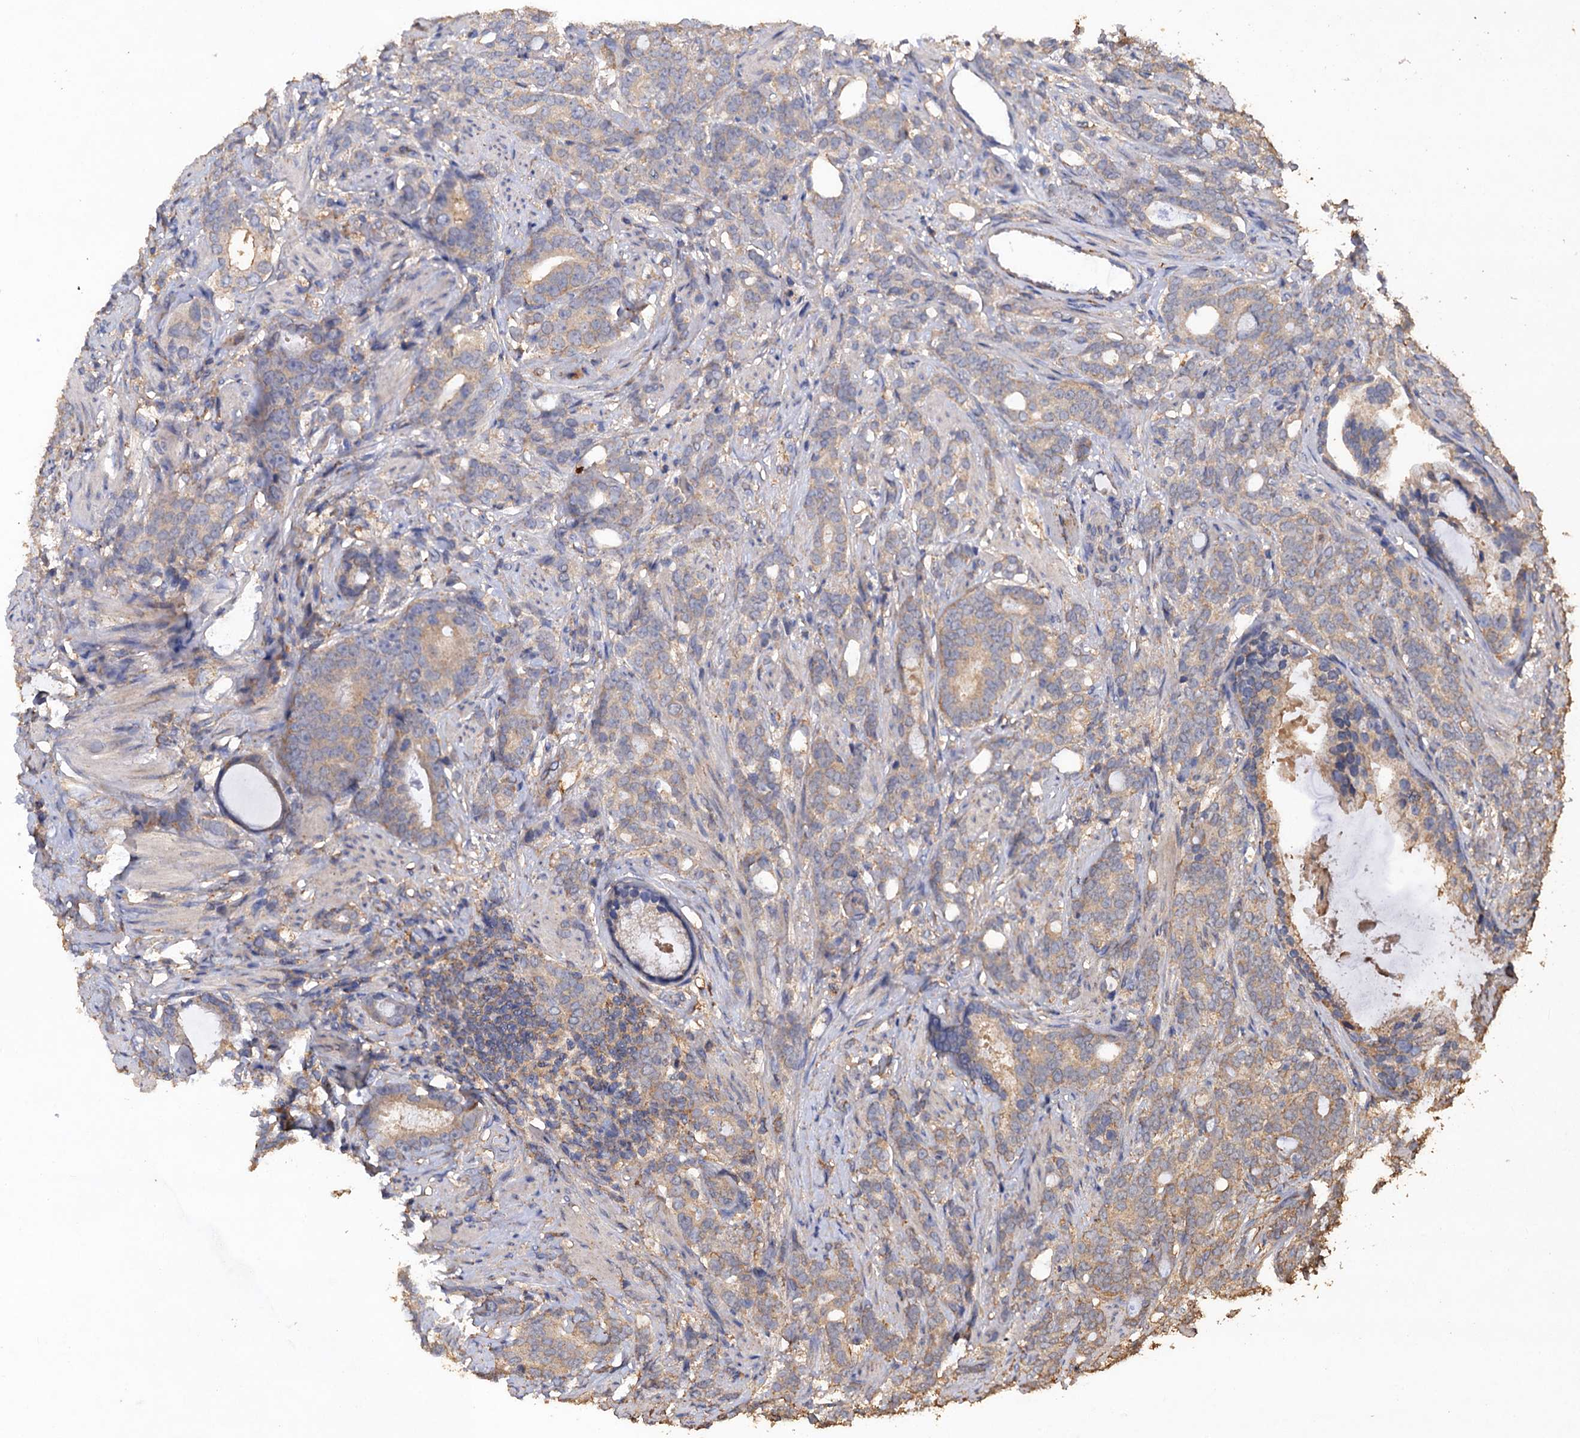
{"staining": {"intensity": "weak", "quantity": "<25%", "location": "cytoplasmic/membranous"}, "tissue": "prostate cancer", "cell_type": "Tumor cells", "image_type": "cancer", "snomed": [{"axis": "morphology", "description": "Adenocarcinoma, Low grade"}, {"axis": "topography", "description": "Prostate"}], "caption": "Human low-grade adenocarcinoma (prostate) stained for a protein using IHC reveals no positivity in tumor cells.", "gene": "SCUBE3", "patient": {"sex": "male", "age": 71}}